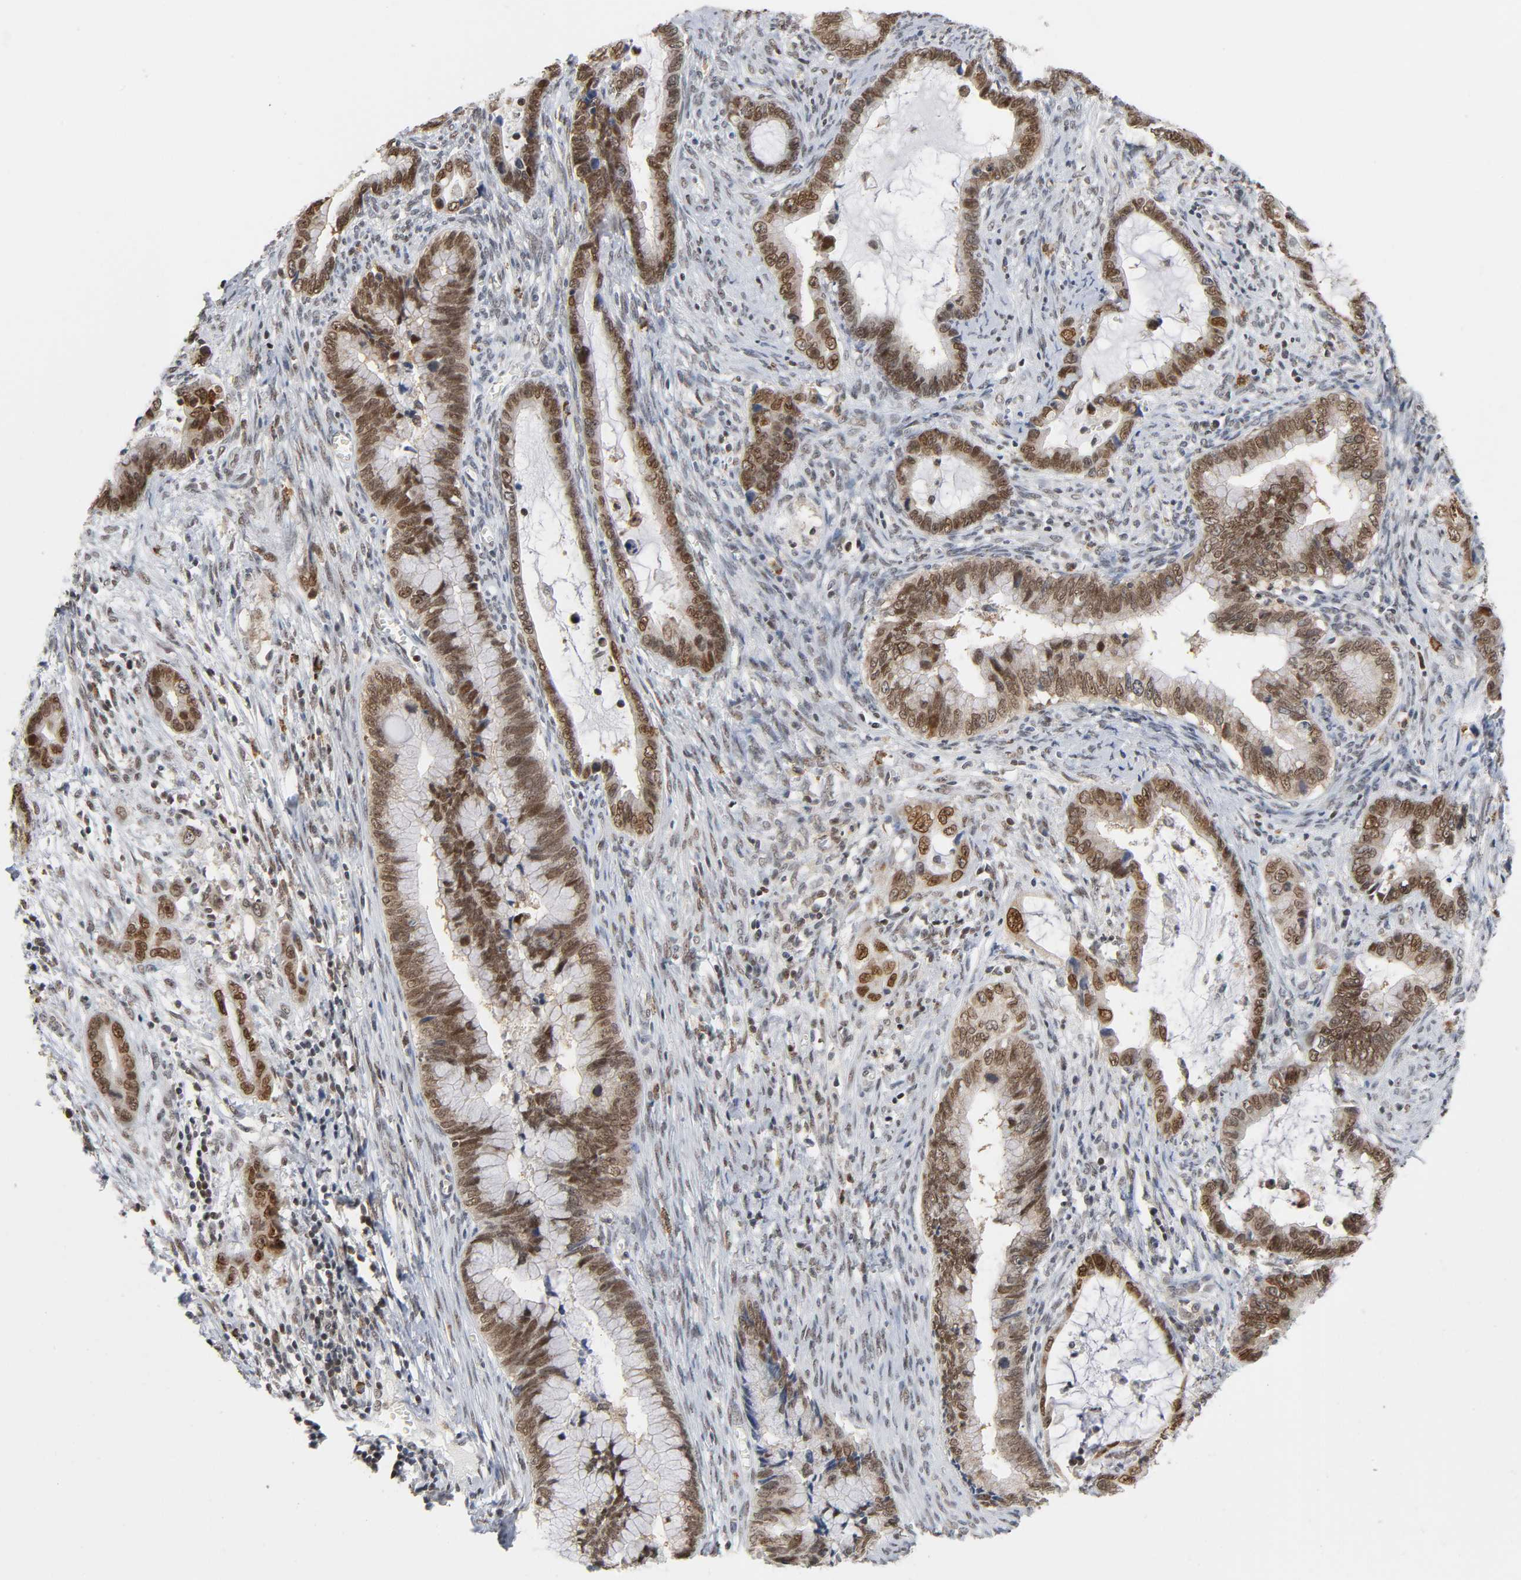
{"staining": {"intensity": "strong", "quantity": ">75%", "location": "nuclear"}, "tissue": "cervical cancer", "cell_type": "Tumor cells", "image_type": "cancer", "snomed": [{"axis": "morphology", "description": "Adenocarcinoma, NOS"}, {"axis": "topography", "description": "Cervix"}], "caption": "Approximately >75% of tumor cells in cervical cancer (adenocarcinoma) exhibit strong nuclear protein positivity as visualized by brown immunohistochemical staining.", "gene": "SUMO1", "patient": {"sex": "female", "age": 44}}